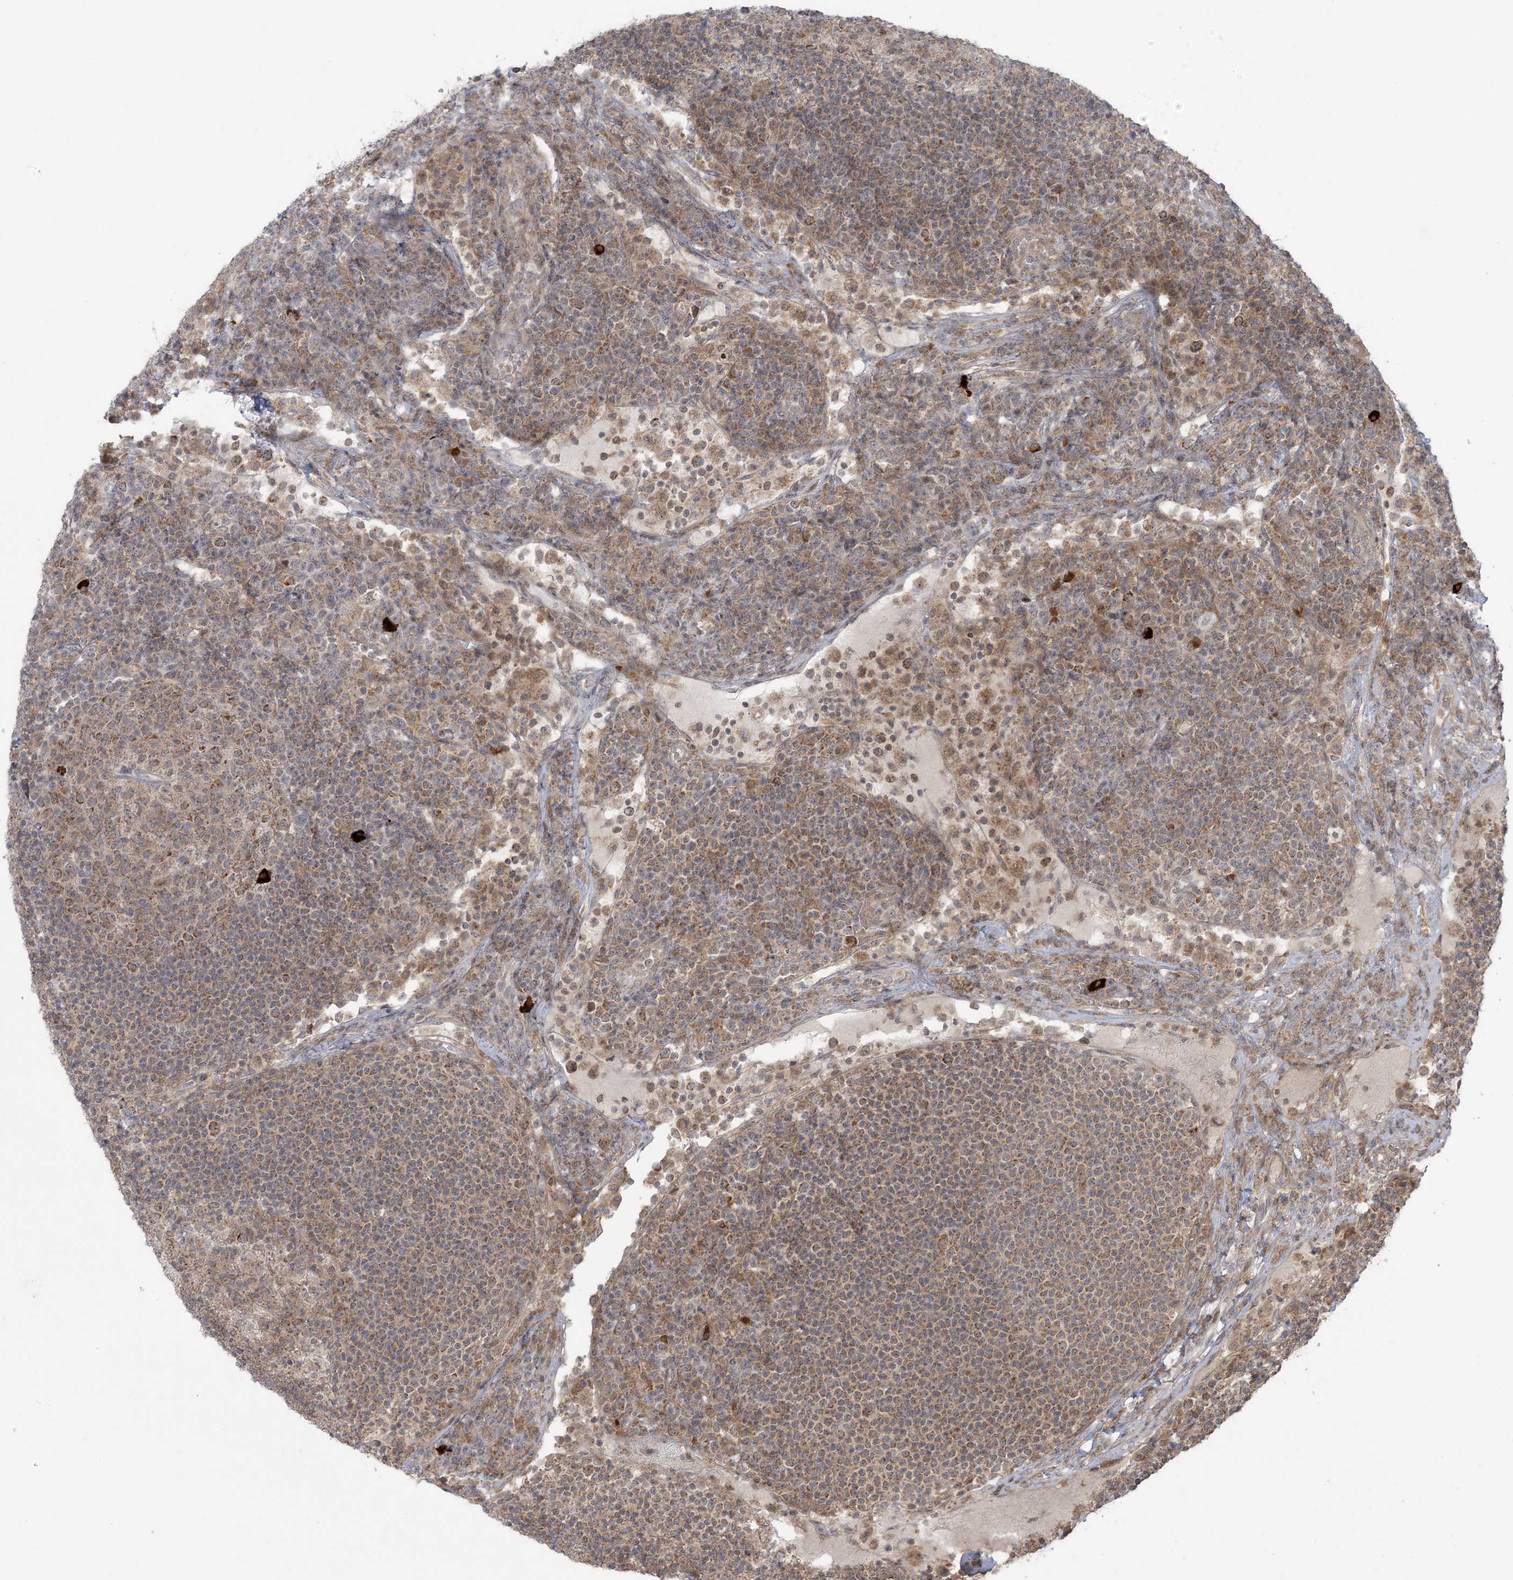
{"staining": {"intensity": "moderate", "quantity": ">75%", "location": "cytoplasmic/membranous"}, "tissue": "lymph node", "cell_type": "Germinal center cells", "image_type": "normal", "snomed": [{"axis": "morphology", "description": "Normal tissue, NOS"}, {"axis": "topography", "description": "Lymph node"}], "caption": "The photomicrograph displays staining of normal lymph node, revealing moderate cytoplasmic/membranous protein positivity (brown color) within germinal center cells.", "gene": "PHLDB2", "patient": {"sex": "female", "age": 53}}